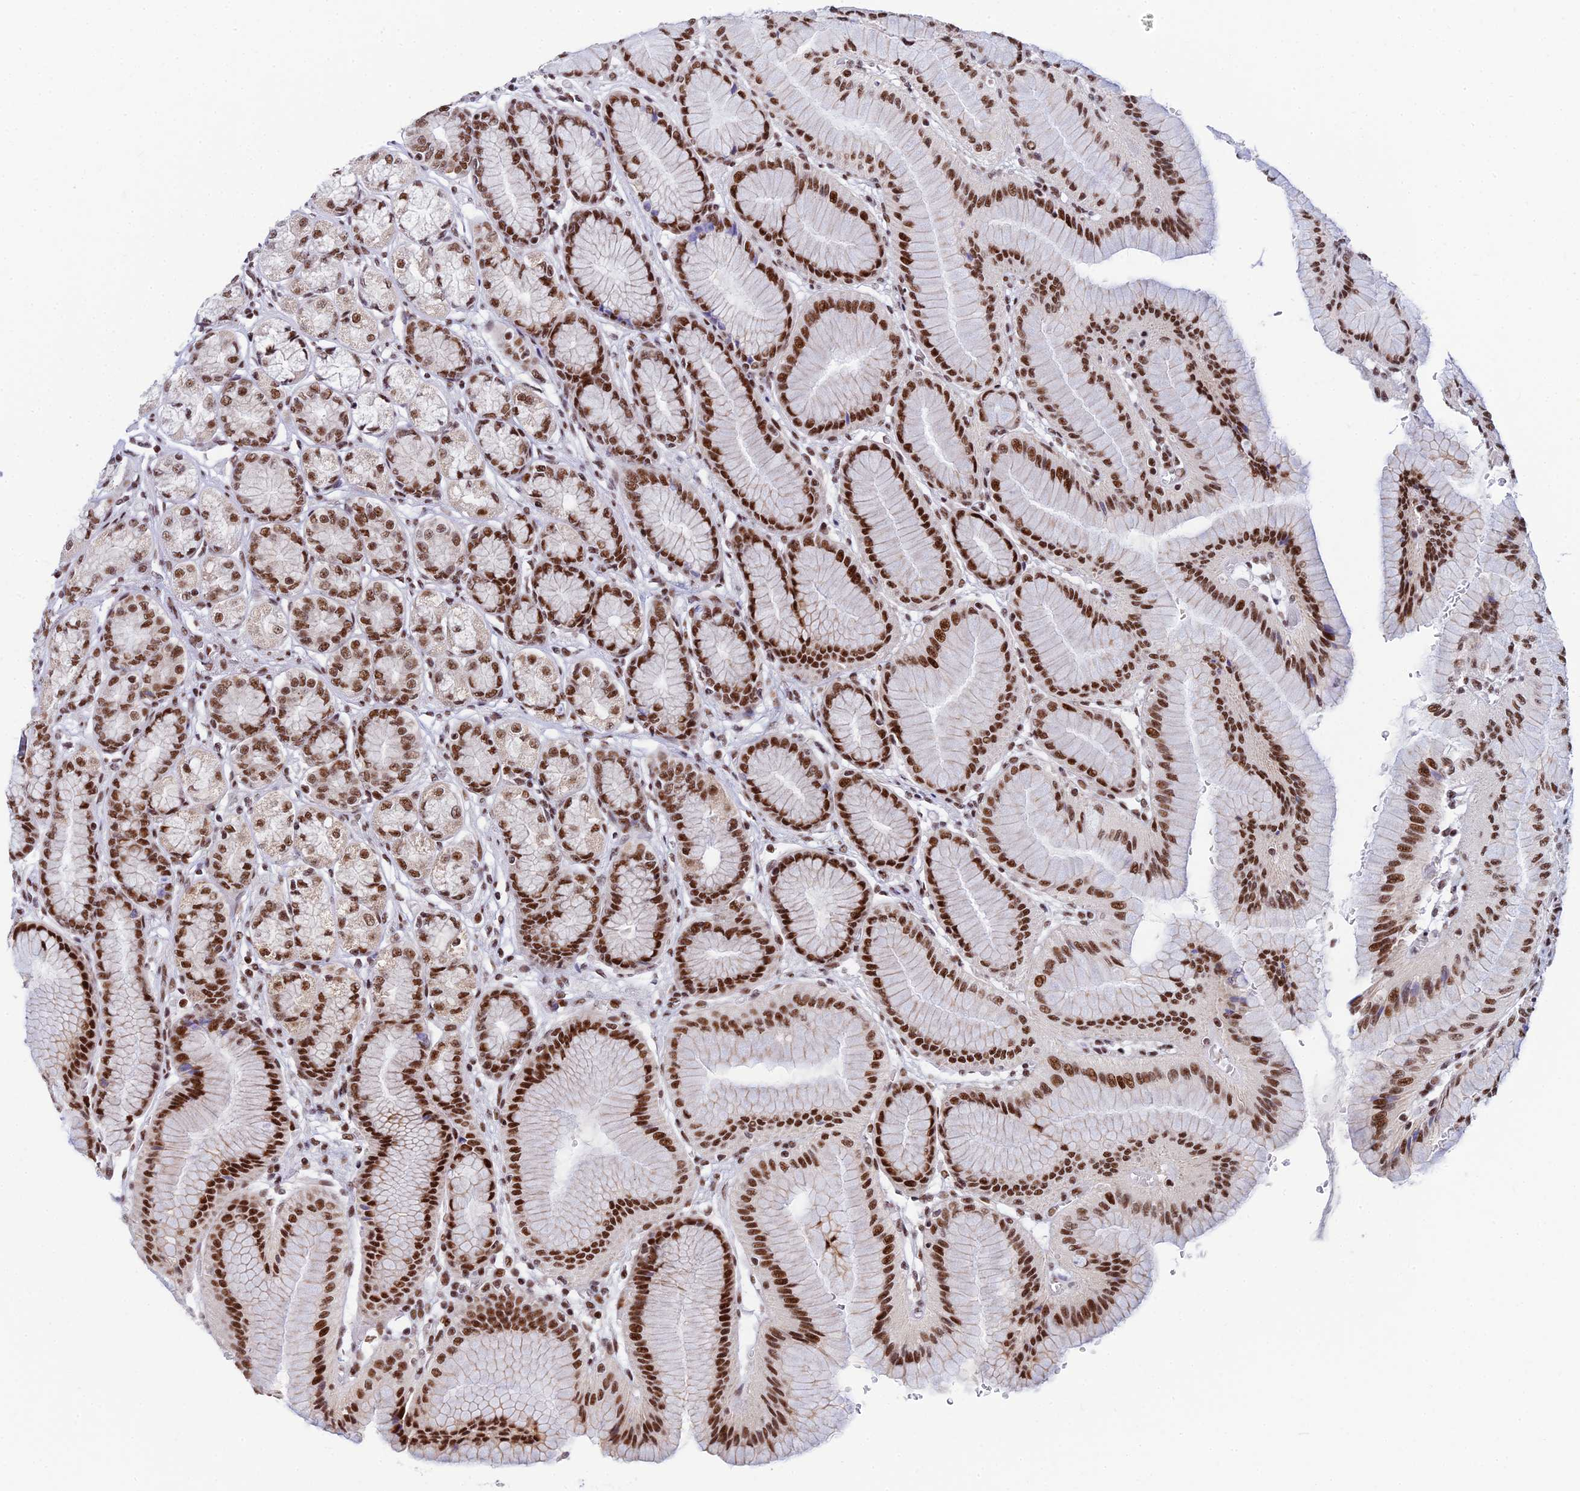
{"staining": {"intensity": "strong", "quantity": ">75%", "location": "nuclear"}, "tissue": "stomach", "cell_type": "Glandular cells", "image_type": "normal", "snomed": [{"axis": "morphology", "description": "Normal tissue, NOS"}, {"axis": "morphology", "description": "Adenocarcinoma, NOS"}, {"axis": "morphology", "description": "Adenocarcinoma, High grade"}, {"axis": "topography", "description": "Stomach, upper"}, {"axis": "topography", "description": "Stomach"}], "caption": "The micrograph exhibits a brown stain indicating the presence of a protein in the nuclear of glandular cells in stomach.", "gene": "USP22", "patient": {"sex": "female", "age": 65}}